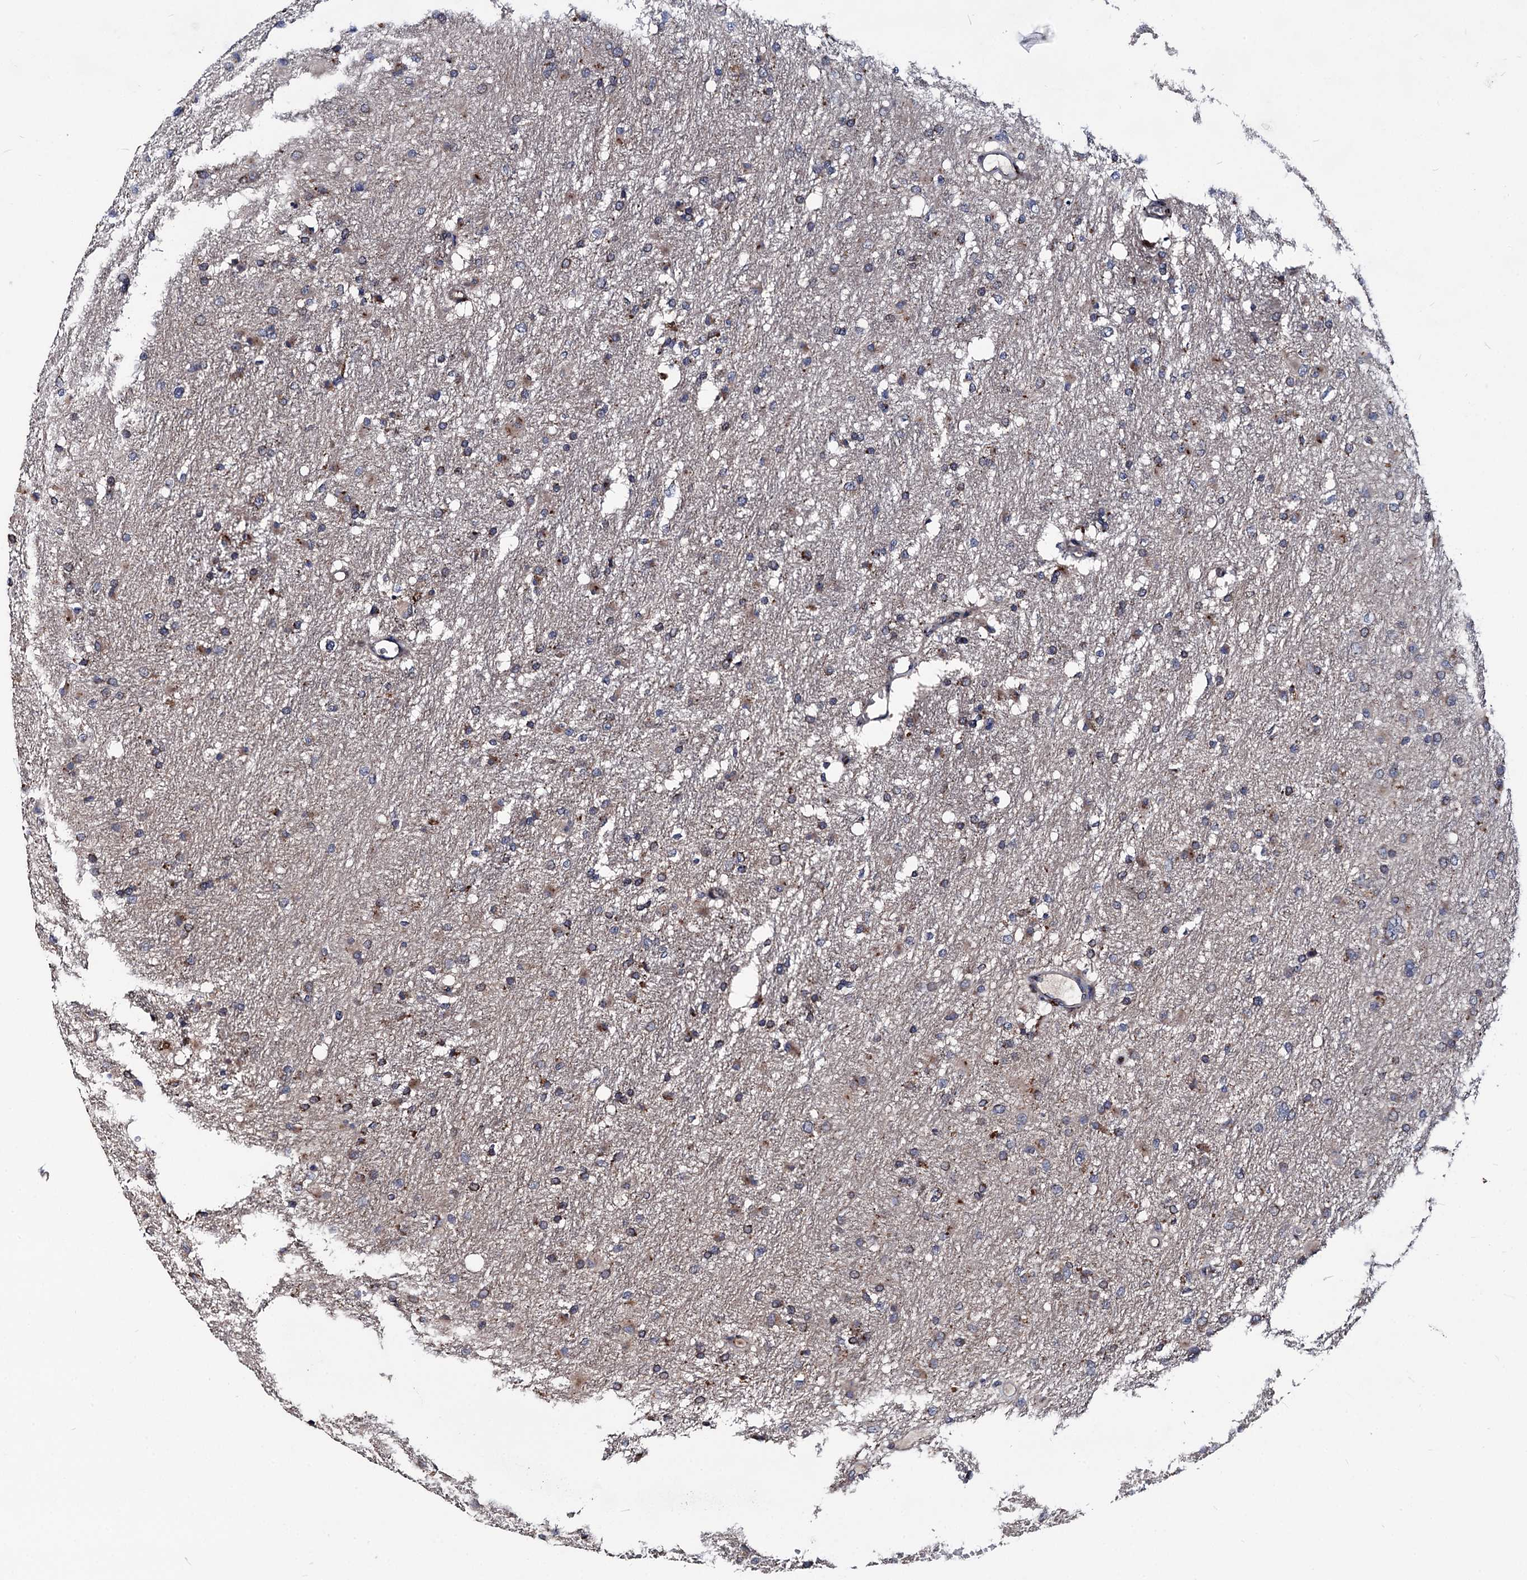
{"staining": {"intensity": "moderate", "quantity": "<25%", "location": "cytoplasmic/membranous"}, "tissue": "glioma", "cell_type": "Tumor cells", "image_type": "cancer", "snomed": [{"axis": "morphology", "description": "Glioma, malignant, High grade"}, {"axis": "topography", "description": "Cerebral cortex"}], "caption": "DAB (3,3'-diaminobenzidine) immunohistochemical staining of human malignant high-grade glioma shows moderate cytoplasmic/membranous protein expression in about <25% of tumor cells.", "gene": "SMAGP", "patient": {"sex": "female", "age": 36}}